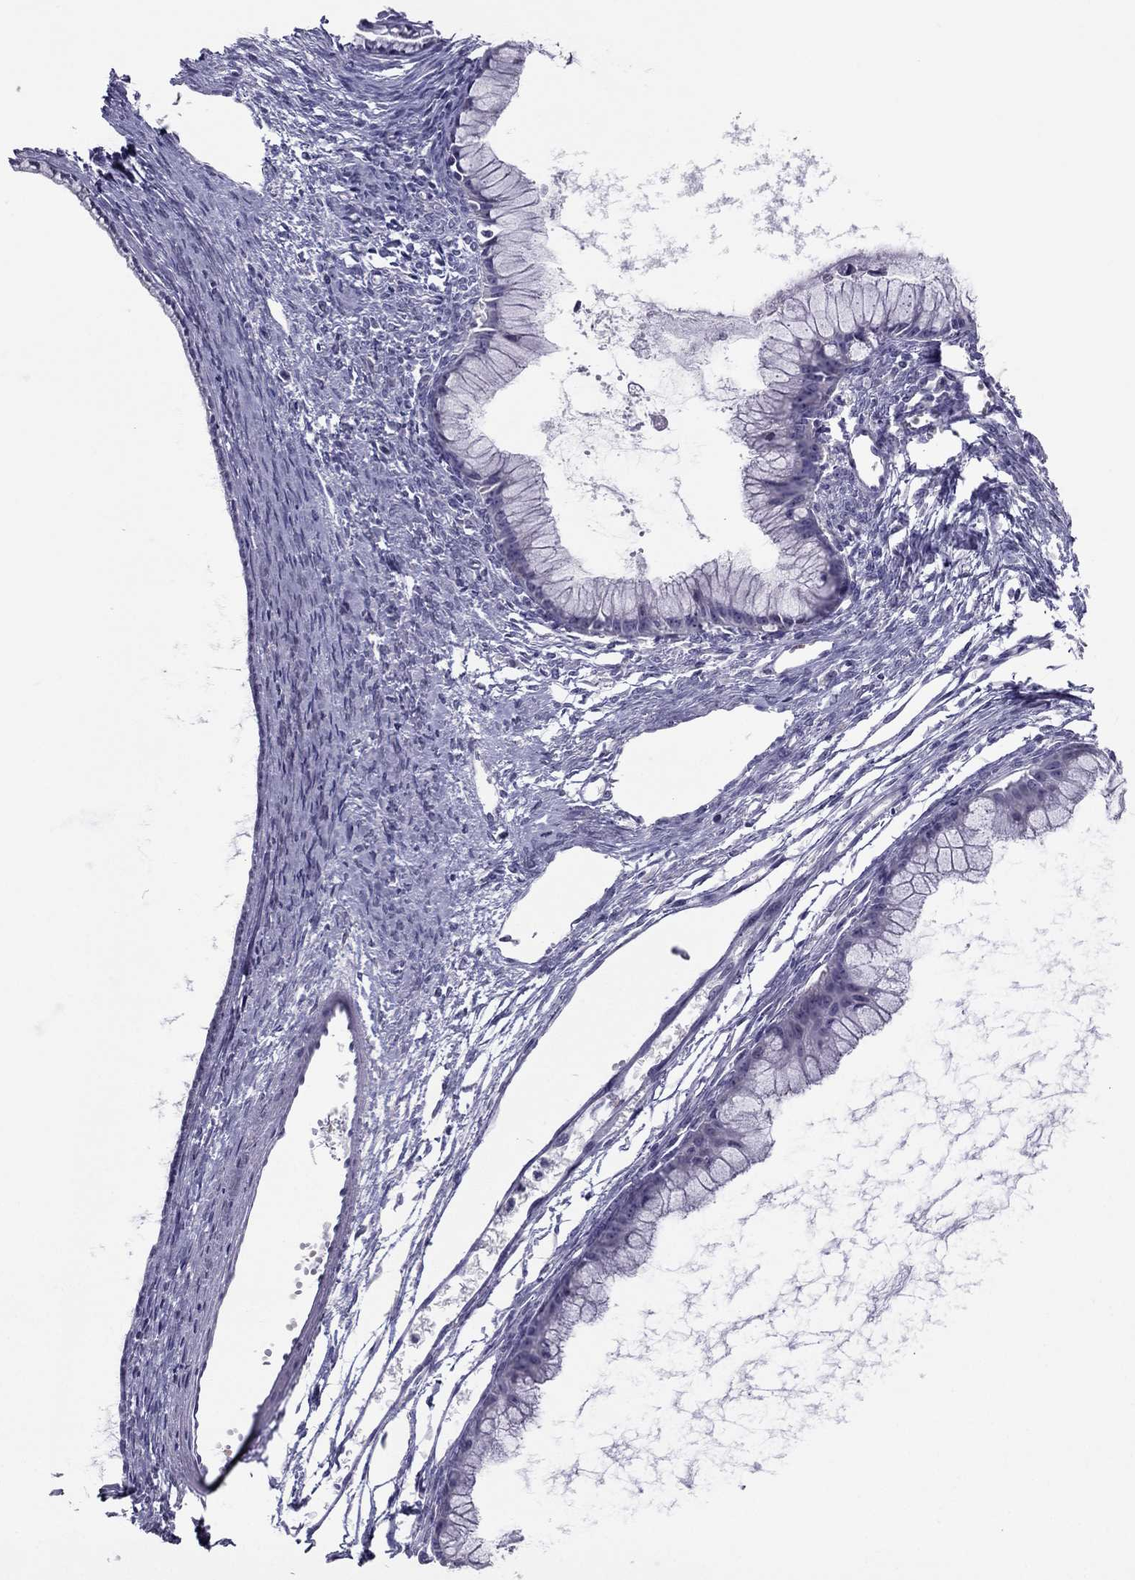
{"staining": {"intensity": "negative", "quantity": "none", "location": "none"}, "tissue": "ovarian cancer", "cell_type": "Tumor cells", "image_type": "cancer", "snomed": [{"axis": "morphology", "description": "Cystadenocarcinoma, mucinous, NOS"}, {"axis": "topography", "description": "Ovary"}], "caption": "This micrograph is of ovarian mucinous cystadenocarcinoma stained with immunohistochemistry (IHC) to label a protein in brown with the nuclei are counter-stained blue. There is no expression in tumor cells. (Immunohistochemistry (ihc), brightfield microscopy, high magnification).", "gene": "RGS8", "patient": {"sex": "female", "age": 41}}